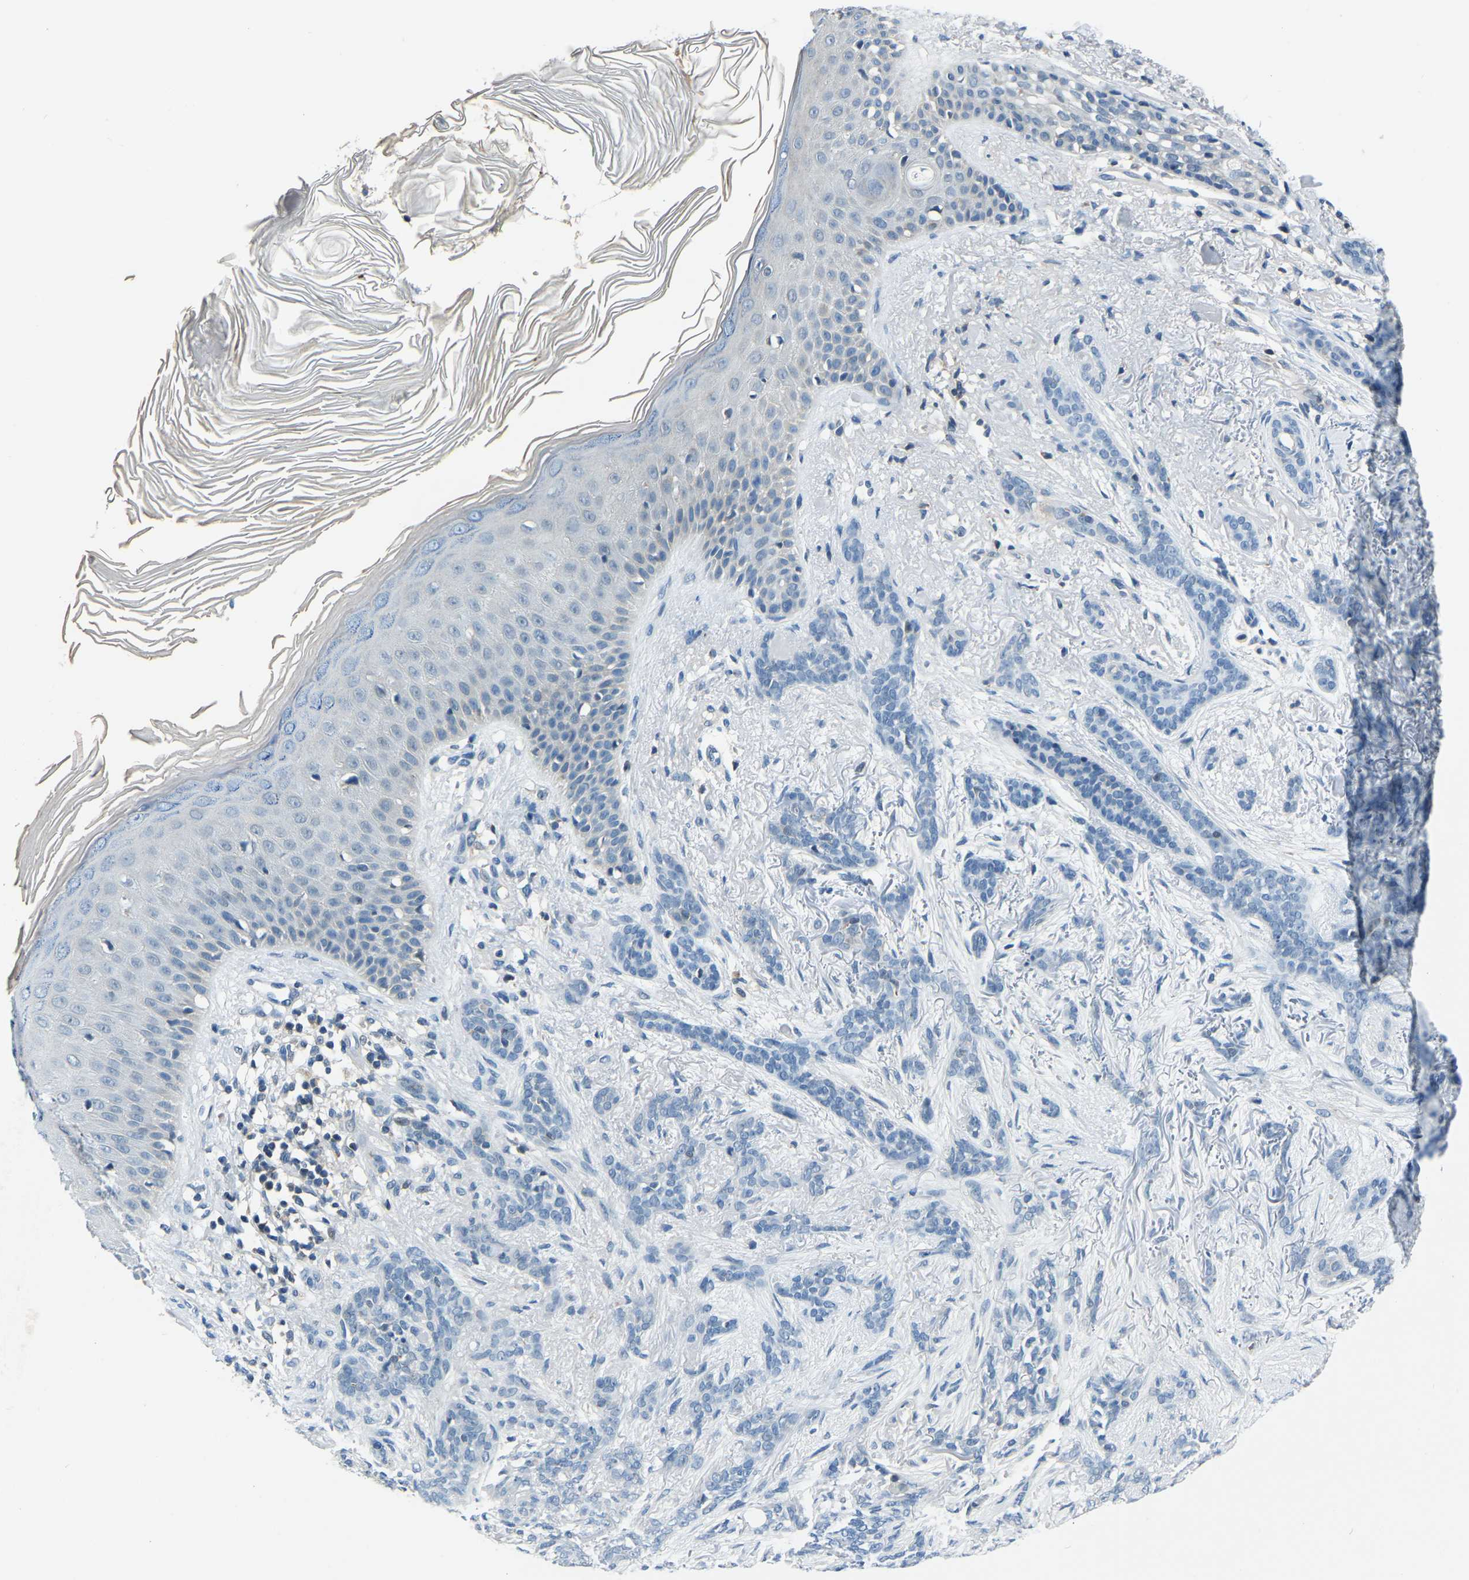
{"staining": {"intensity": "negative", "quantity": "none", "location": "none"}, "tissue": "skin cancer", "cell_type": "Tumor cells", "image_type": "cancer", "snomed": [{"axis": "morphology", "description": "Basal cell carcinoma"}, {"axis": "morphology", "description": "Adnexal tumor, benign"}, {"axis": "topography", "description": "Skin"}], "caption": "There is no significant positivity in tumor cells of skin cancer (basal cell carcinoma). Brightfield microscopy of immunohistochemistry stained with DAB (brown) and hematoxylin (blue), captured at high magnification.", "gene": "XIRP1", "patient": {"sex": "female", "age": 42}}